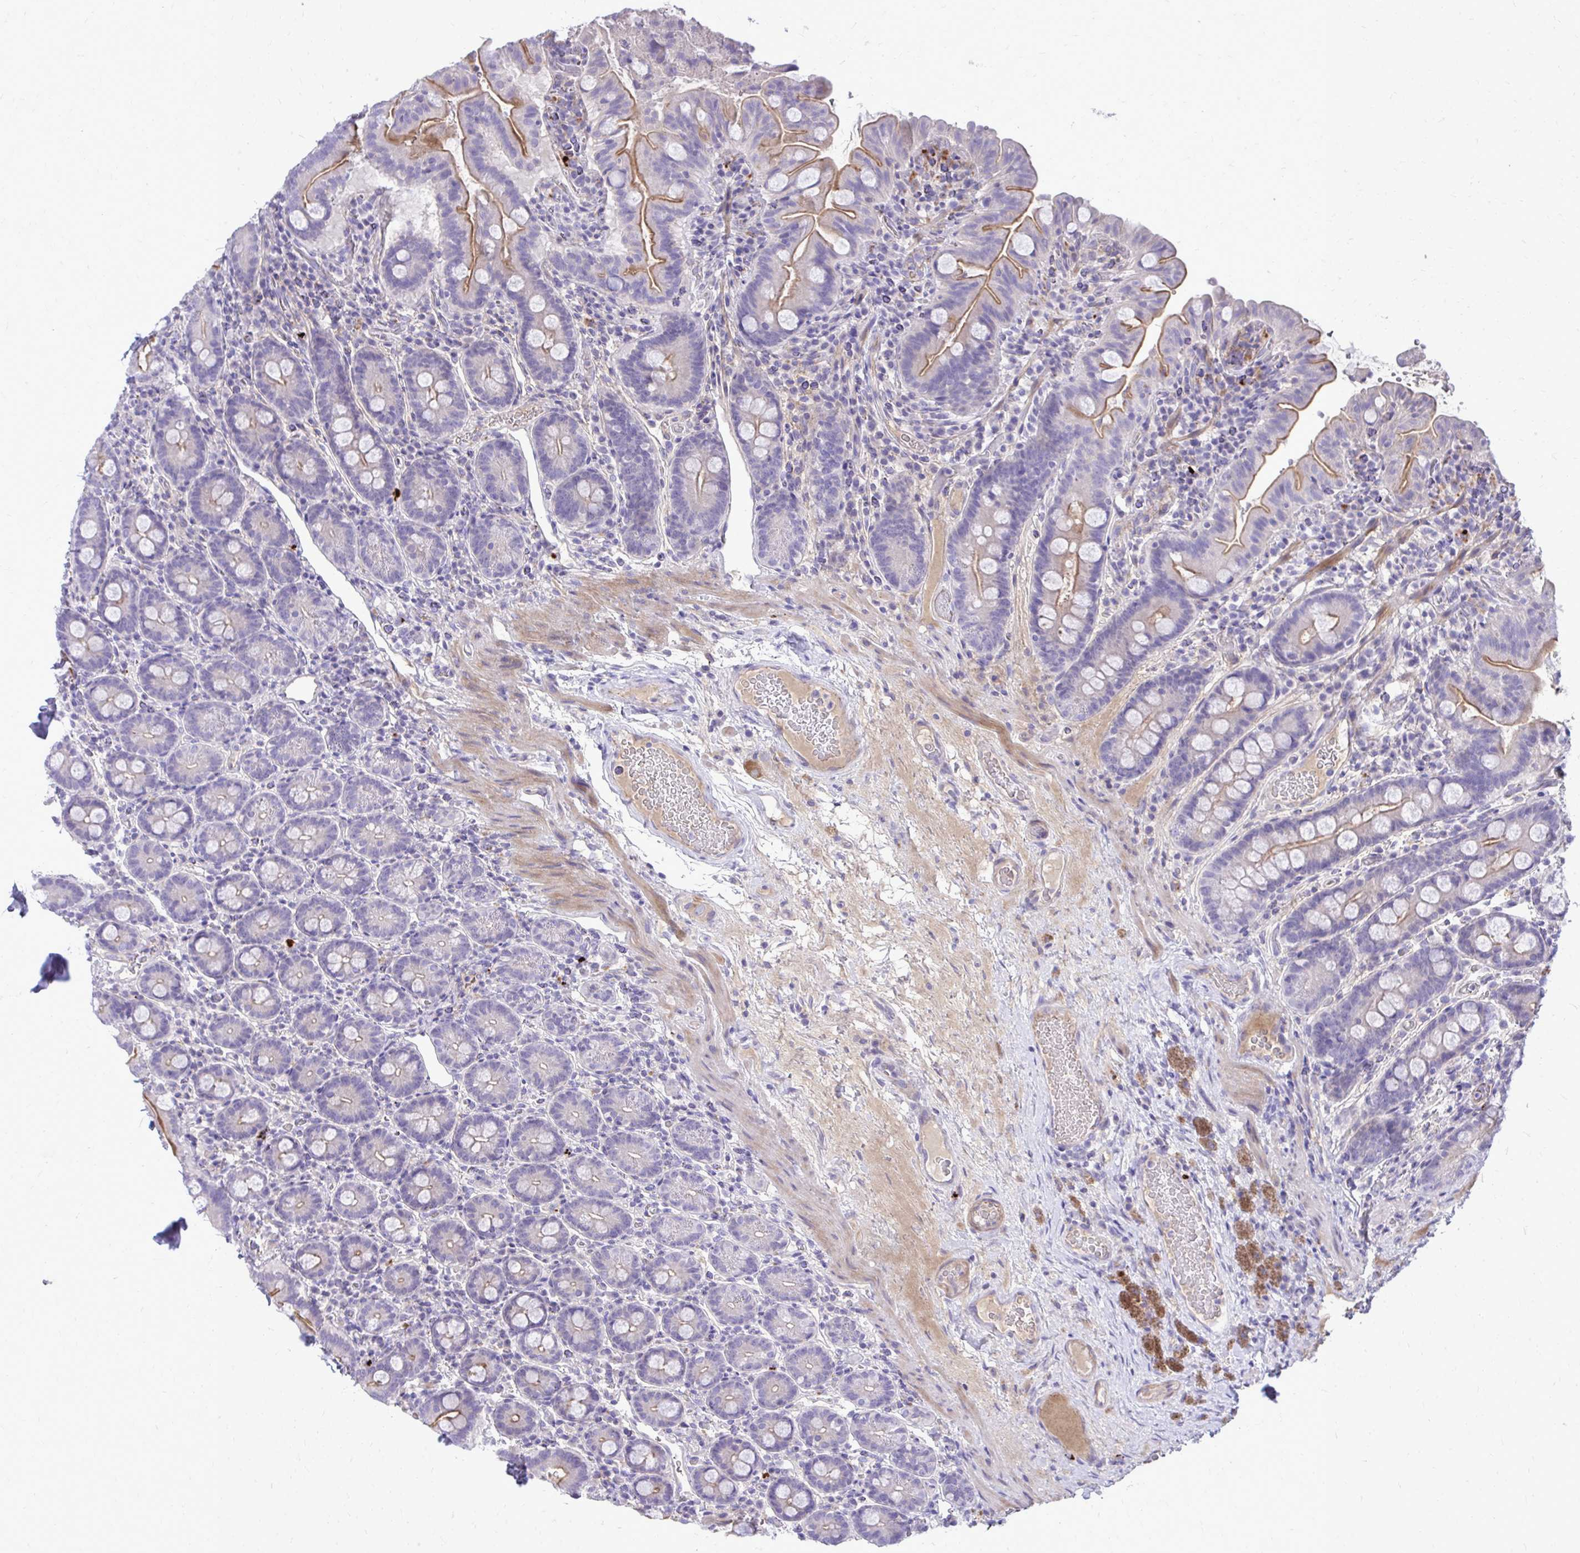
{"staining": {"intensity": "strong", "quantity": "25%-75%", "location": "cytoplasmic/membranous"}, "tissue": "small intestine", "cell_type": "Glandular cells", "image_type": "normal", "snomed": [{"axis": "morphology", "description": "Normal tissue, NOS"}, {"axis": "topography", "description": "Small intestine"}], "caption": "Strong cytoplasmic/membranous expression for a protein is identified in approximately 25%-75% of glandular cells of benign small intestine using IHC.", "gene": "TP53I11", "patient": {"sex": "male", "age": 26}}